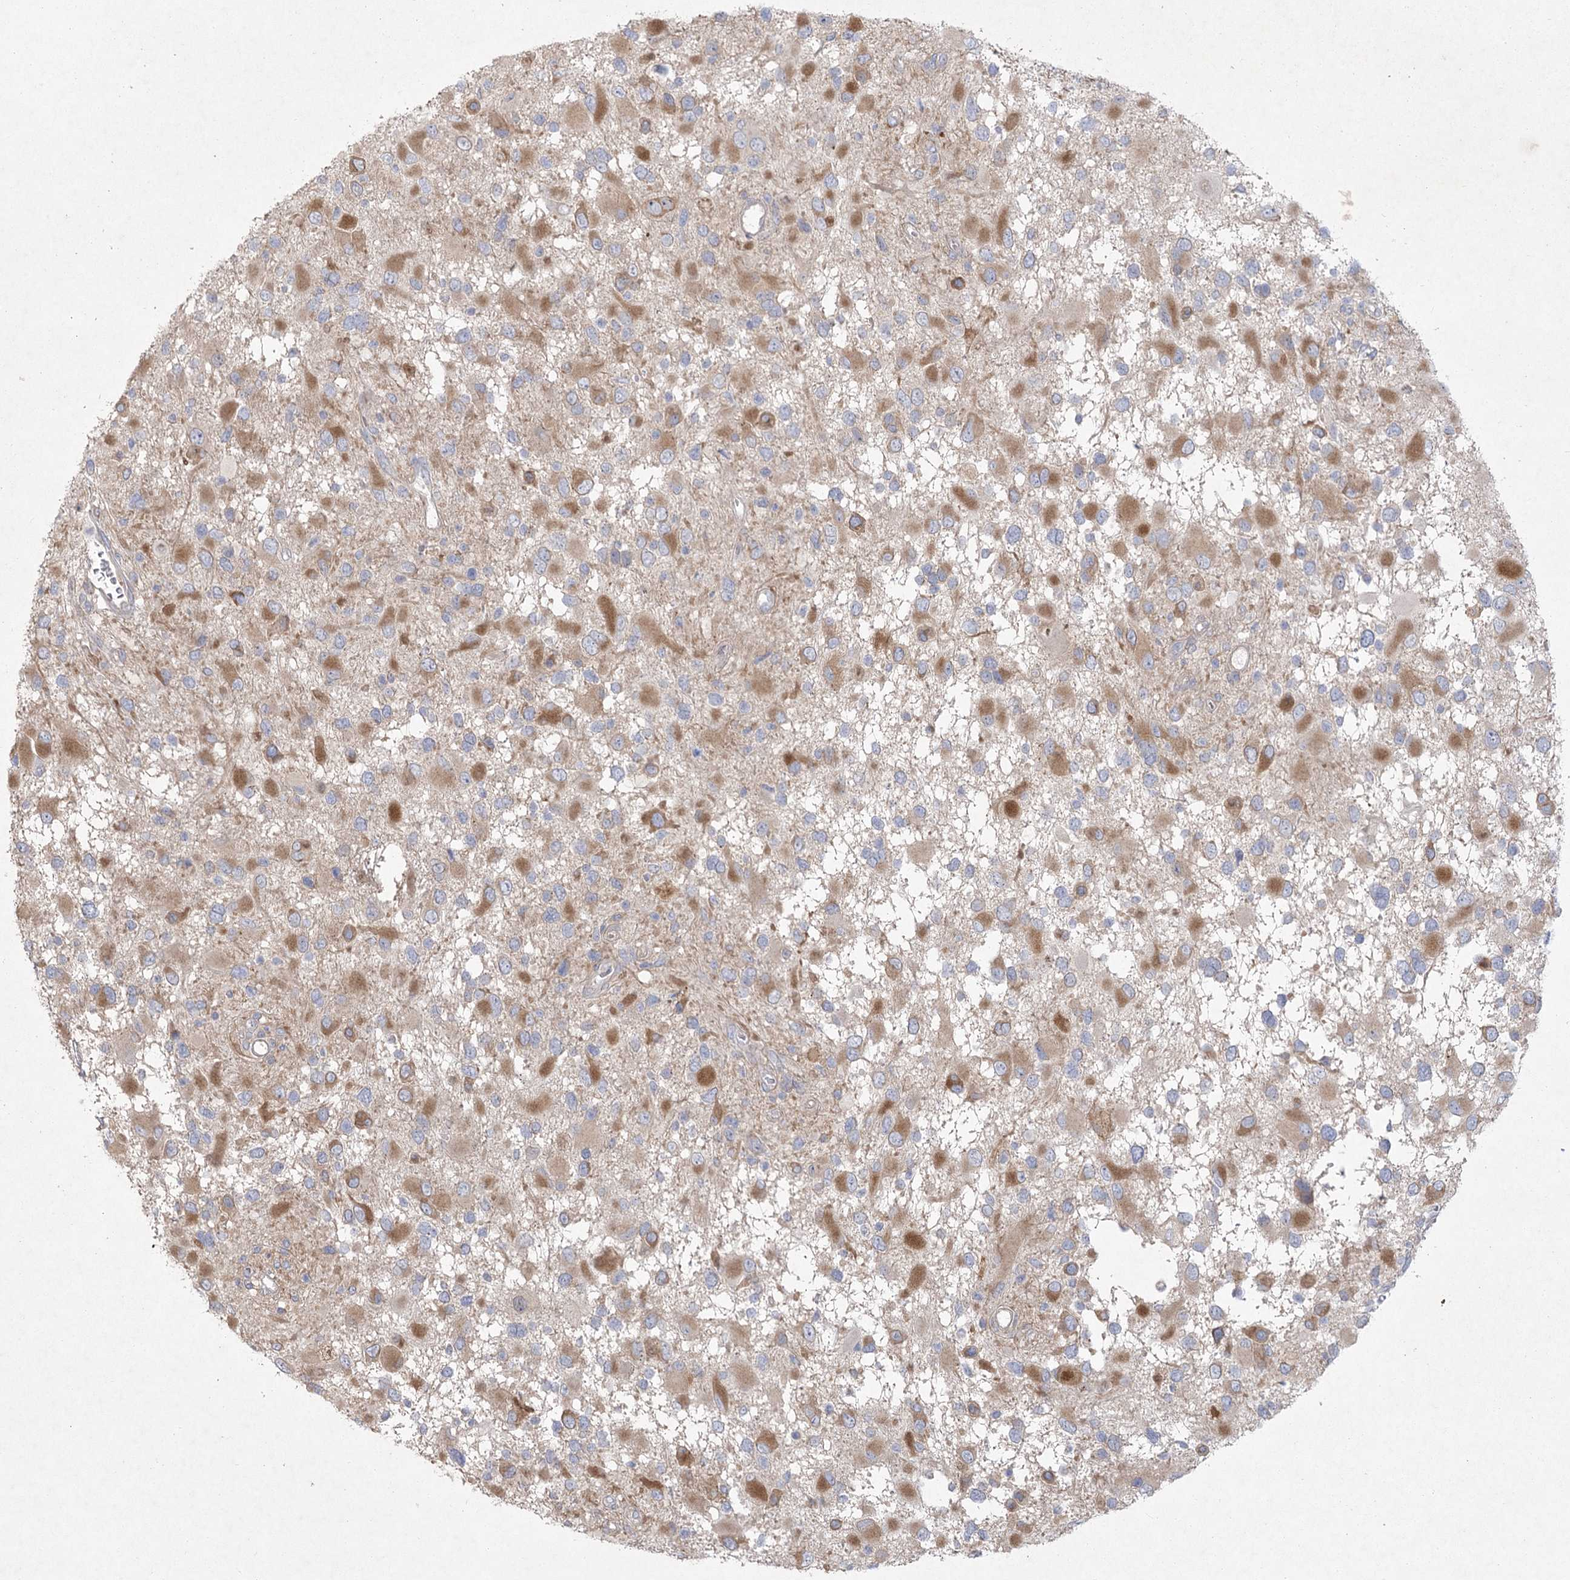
{"staining": {"intensity": "moderate", "quantity": ">75%", "location": "cytoplasmic/membranous"}, "tissue": "glioma", "cell_type": "Tumor cells", "image_type": "cancer", "snomed": [{"axis": "morphology", "description": "Glioma, malignant, High grade"}, {"axis": "topography", "description": "Brain"}], "caption": "Immunohistochemical staining of human malignant glioma (high-grade) reveals medium levels of moderate cytoplasmic/membranous positivity in approximately >75% of tumor cells.", "gene": "FAM110C", "patient": {"sex": "male", "age": 53}}